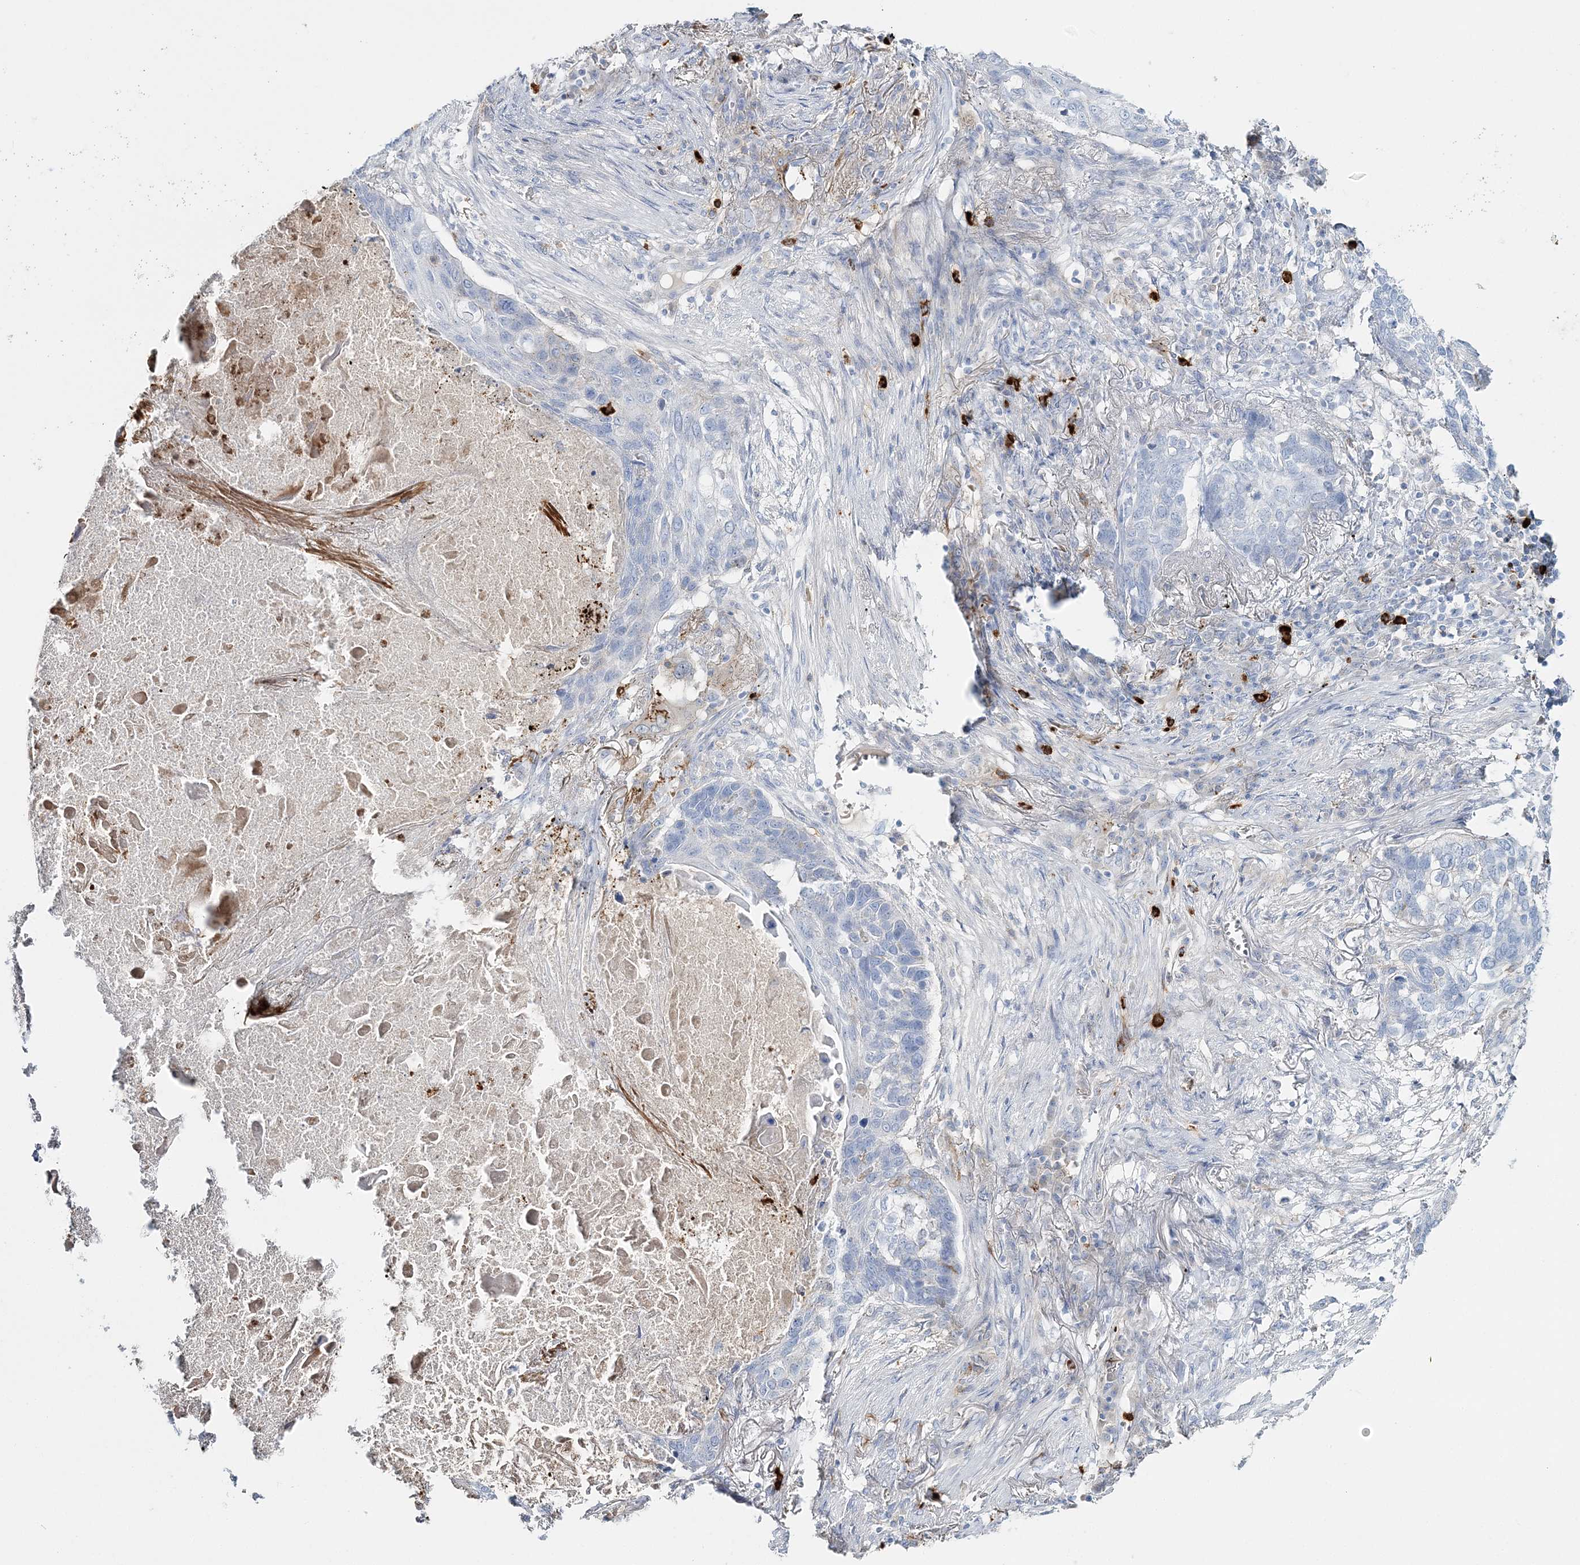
{"staining": {"intensity": "negative", "quantity": "none", "location": "none"}, "tissue": "lung cancer", "cell_type": "Tumor cells", "image_type": "cancer", "snomed": [{"axis": "morphology", "description": "Squamous cell carcinoma, NOS"}, {"axis": "topography", "description": "Lung"}], "caption": "This is an IHC photomicrograph of lung cancer (squamous cell carcinoma). There is no expression in tumor cells.", "gene": "WDSUB1", "patient": {"sex": "female", "age": 63}}